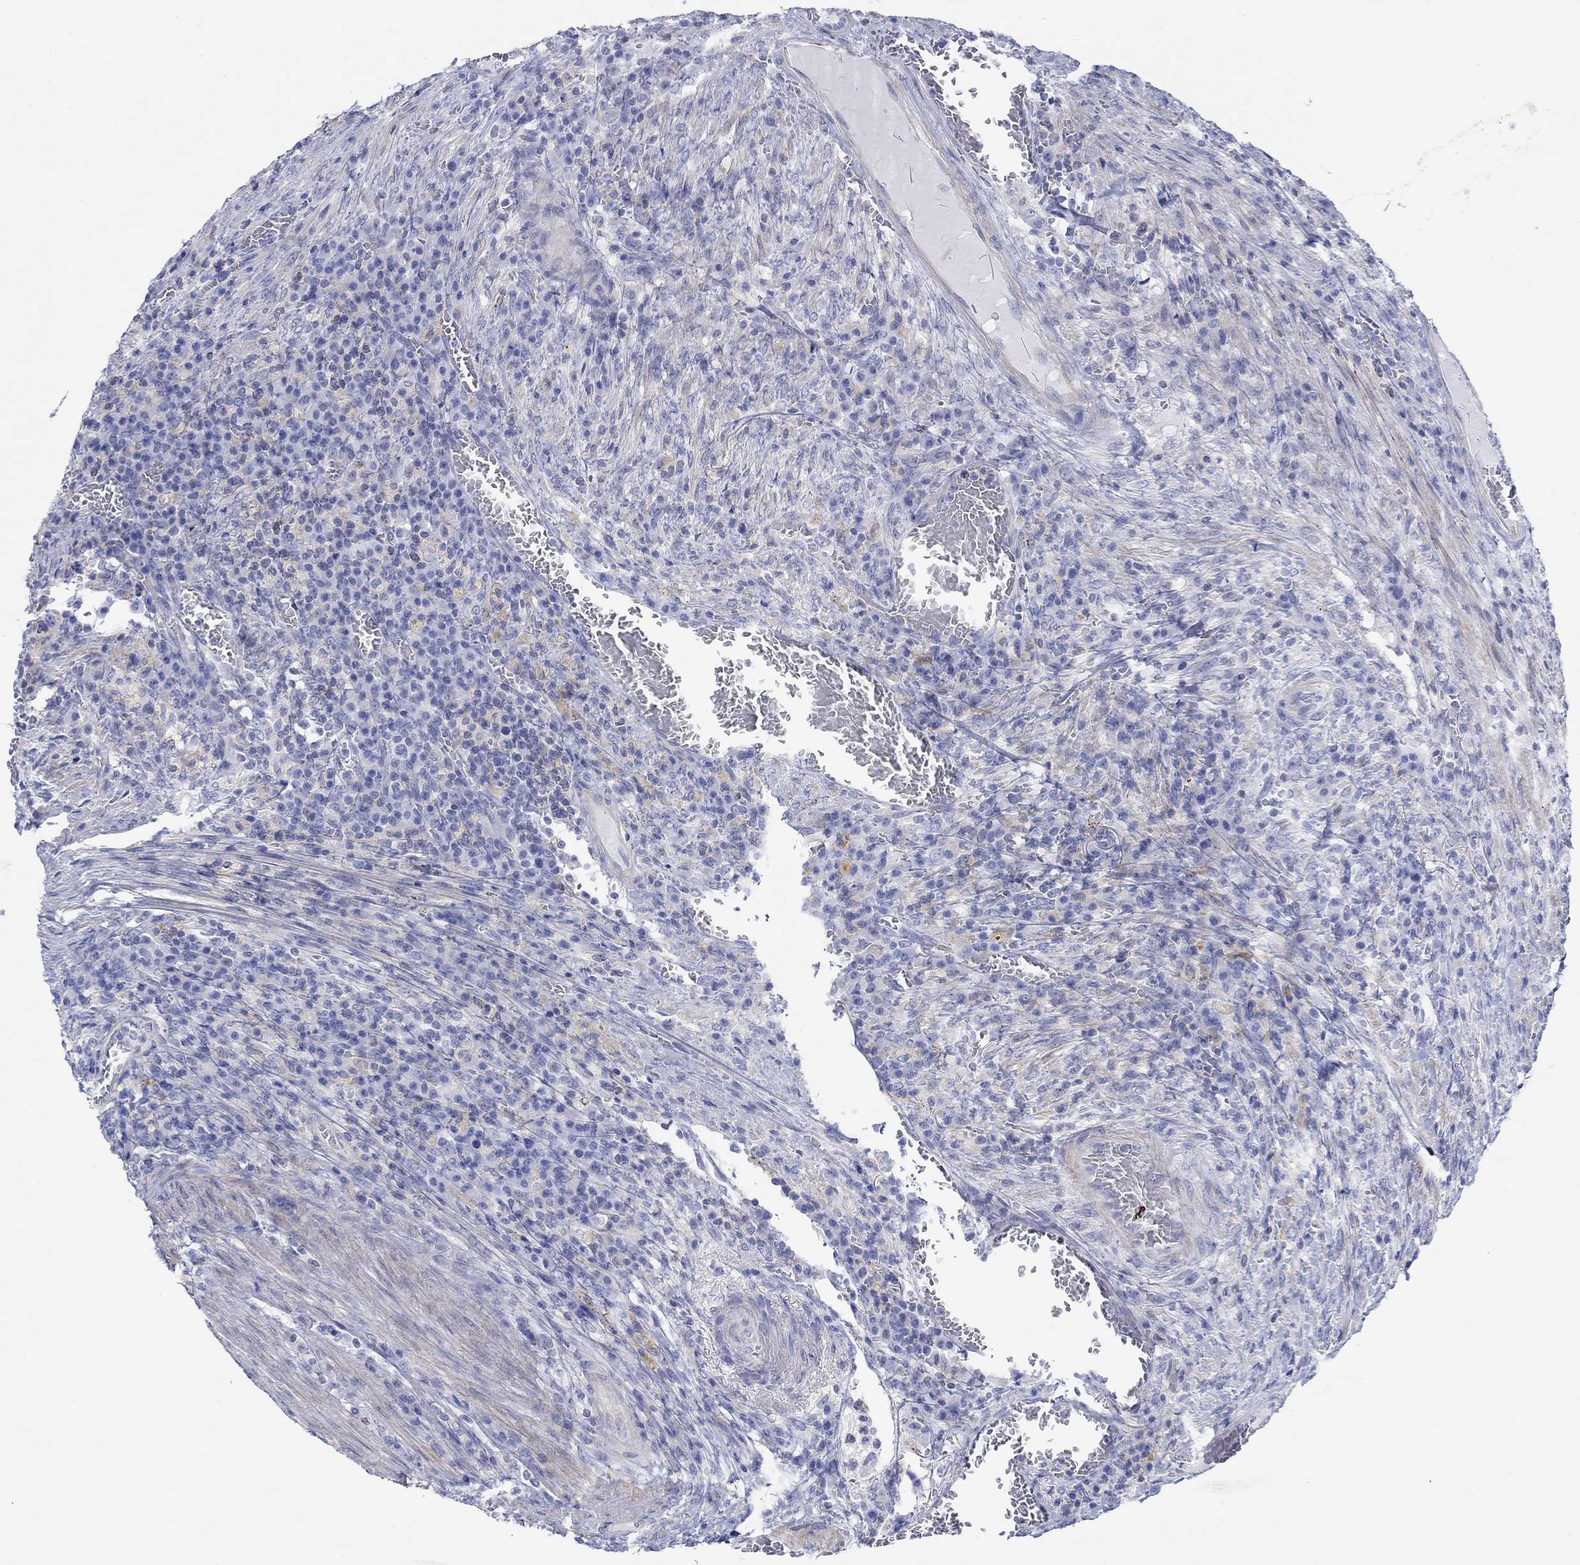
{"staining": {"intensity": "negative", "quantity": "none", "location": "none"}, "tissue": "colorectal cancer", "cell_type": "Tumor cells", "image_type": "cancer", "snomed": [{"axis": "morphology", "description": "Adenocarcinoma, NOS"}, {"axis": "topography", "description": "Colon"}], "caption": "Colorectal cancer (adenocarcinoma) stained for a protein using immunohistochemistry exhibits no staining tumor cells.", "gene": "PPIL6", "patient": {"sex": "female", "age": 86}}